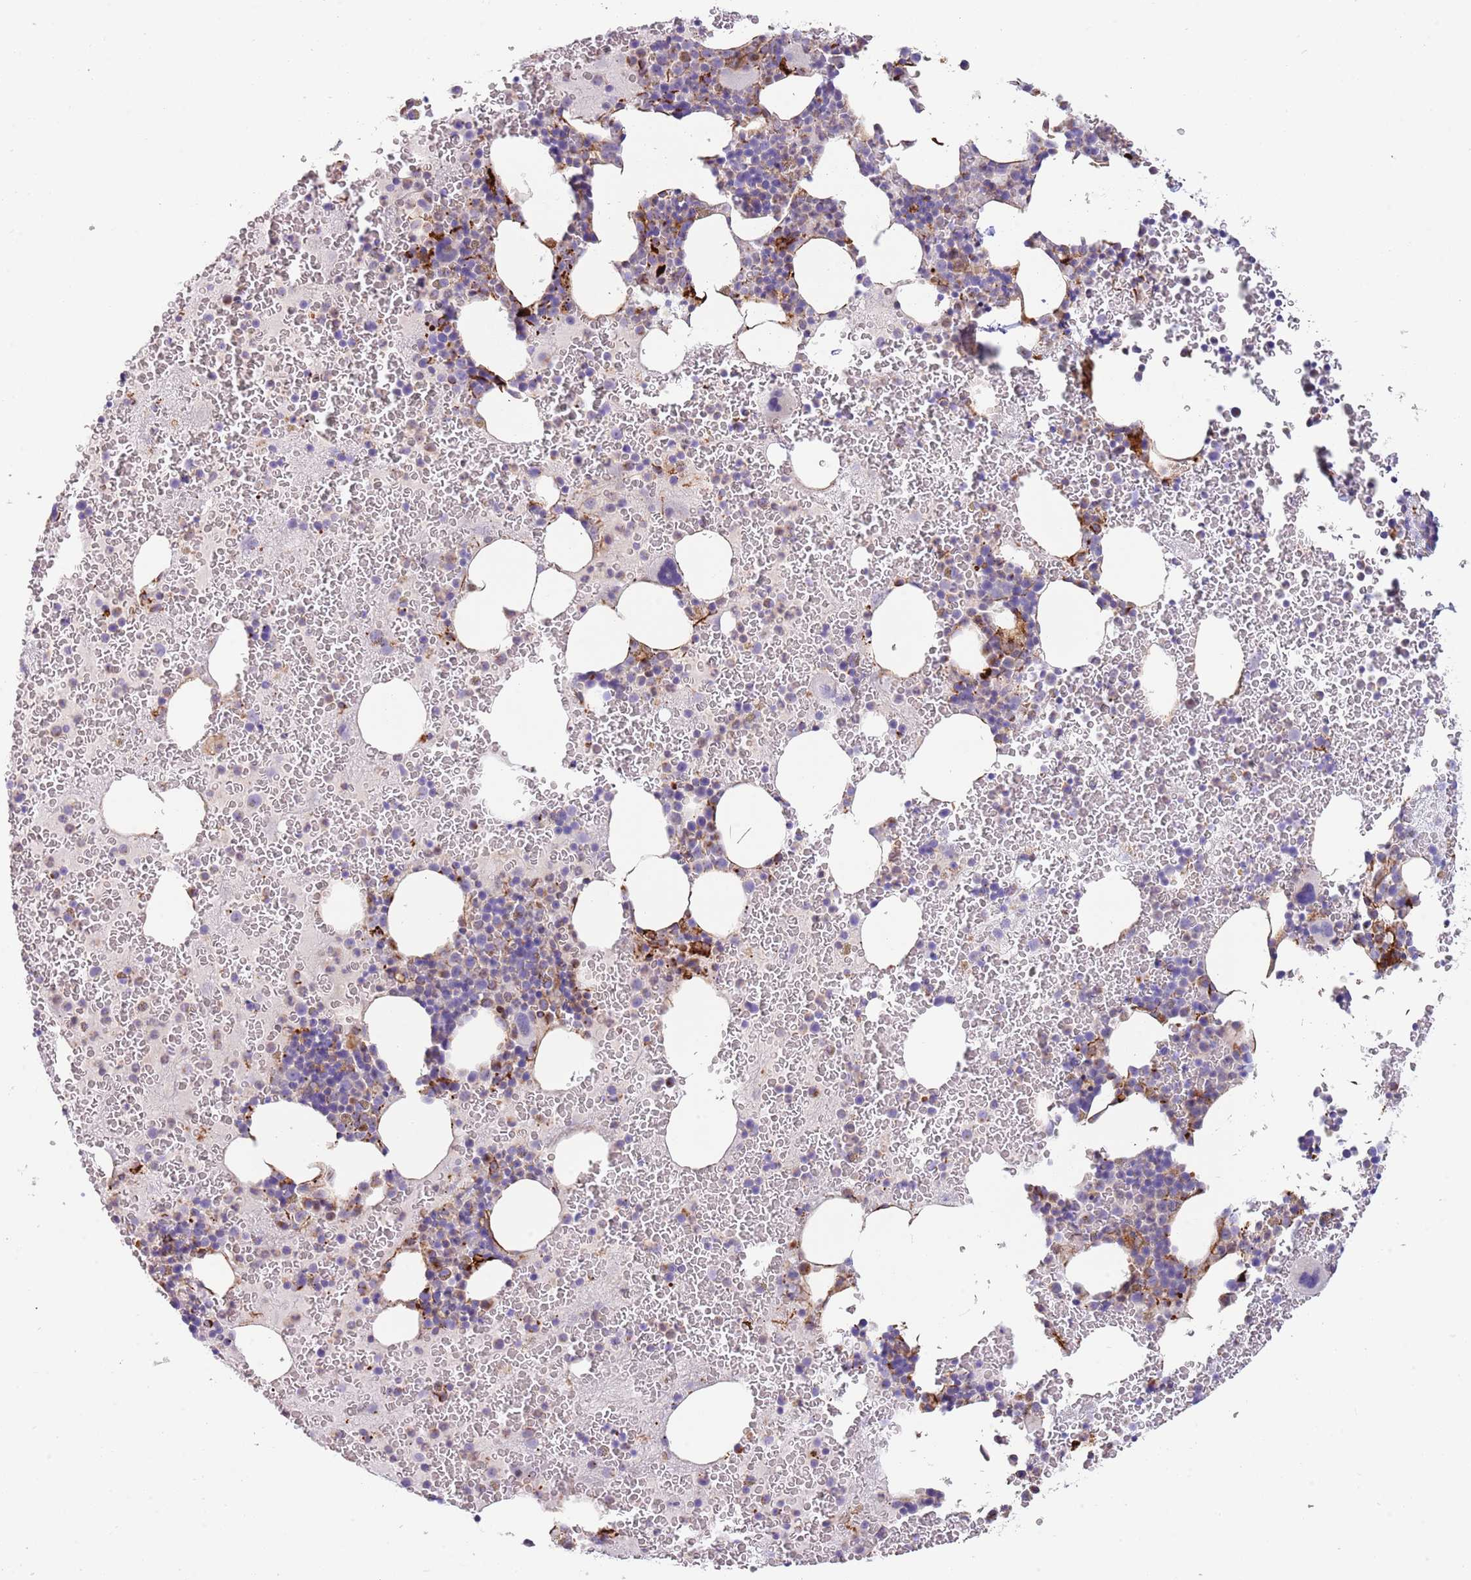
{"staining": {"intensity": "strong", "quantity": "<25%", "location": "cytoplasmic/membranous"}, "tissue": "bone marrow", "cell_type": "Hematopoietic cells", "image_type": "normal", "snomed": [{"axis": "morphology", "description": "Normal tissue, NOS"}, {"axis": "topography", "description": "Bone marrow"}], "caption": "High-magnification brightfield microscopy of unremarkable bone marrow stained with DAB (3,3'-diaminobenzidine) (brown) and counterstained with hematoxylin (blue). hematopoietic cells exhibit strong cytoplasmic/membranous positivity is seen in about<25% of cells.", "gene": "MOGAT1", "patient": {"sex": "male", "age": 26}}